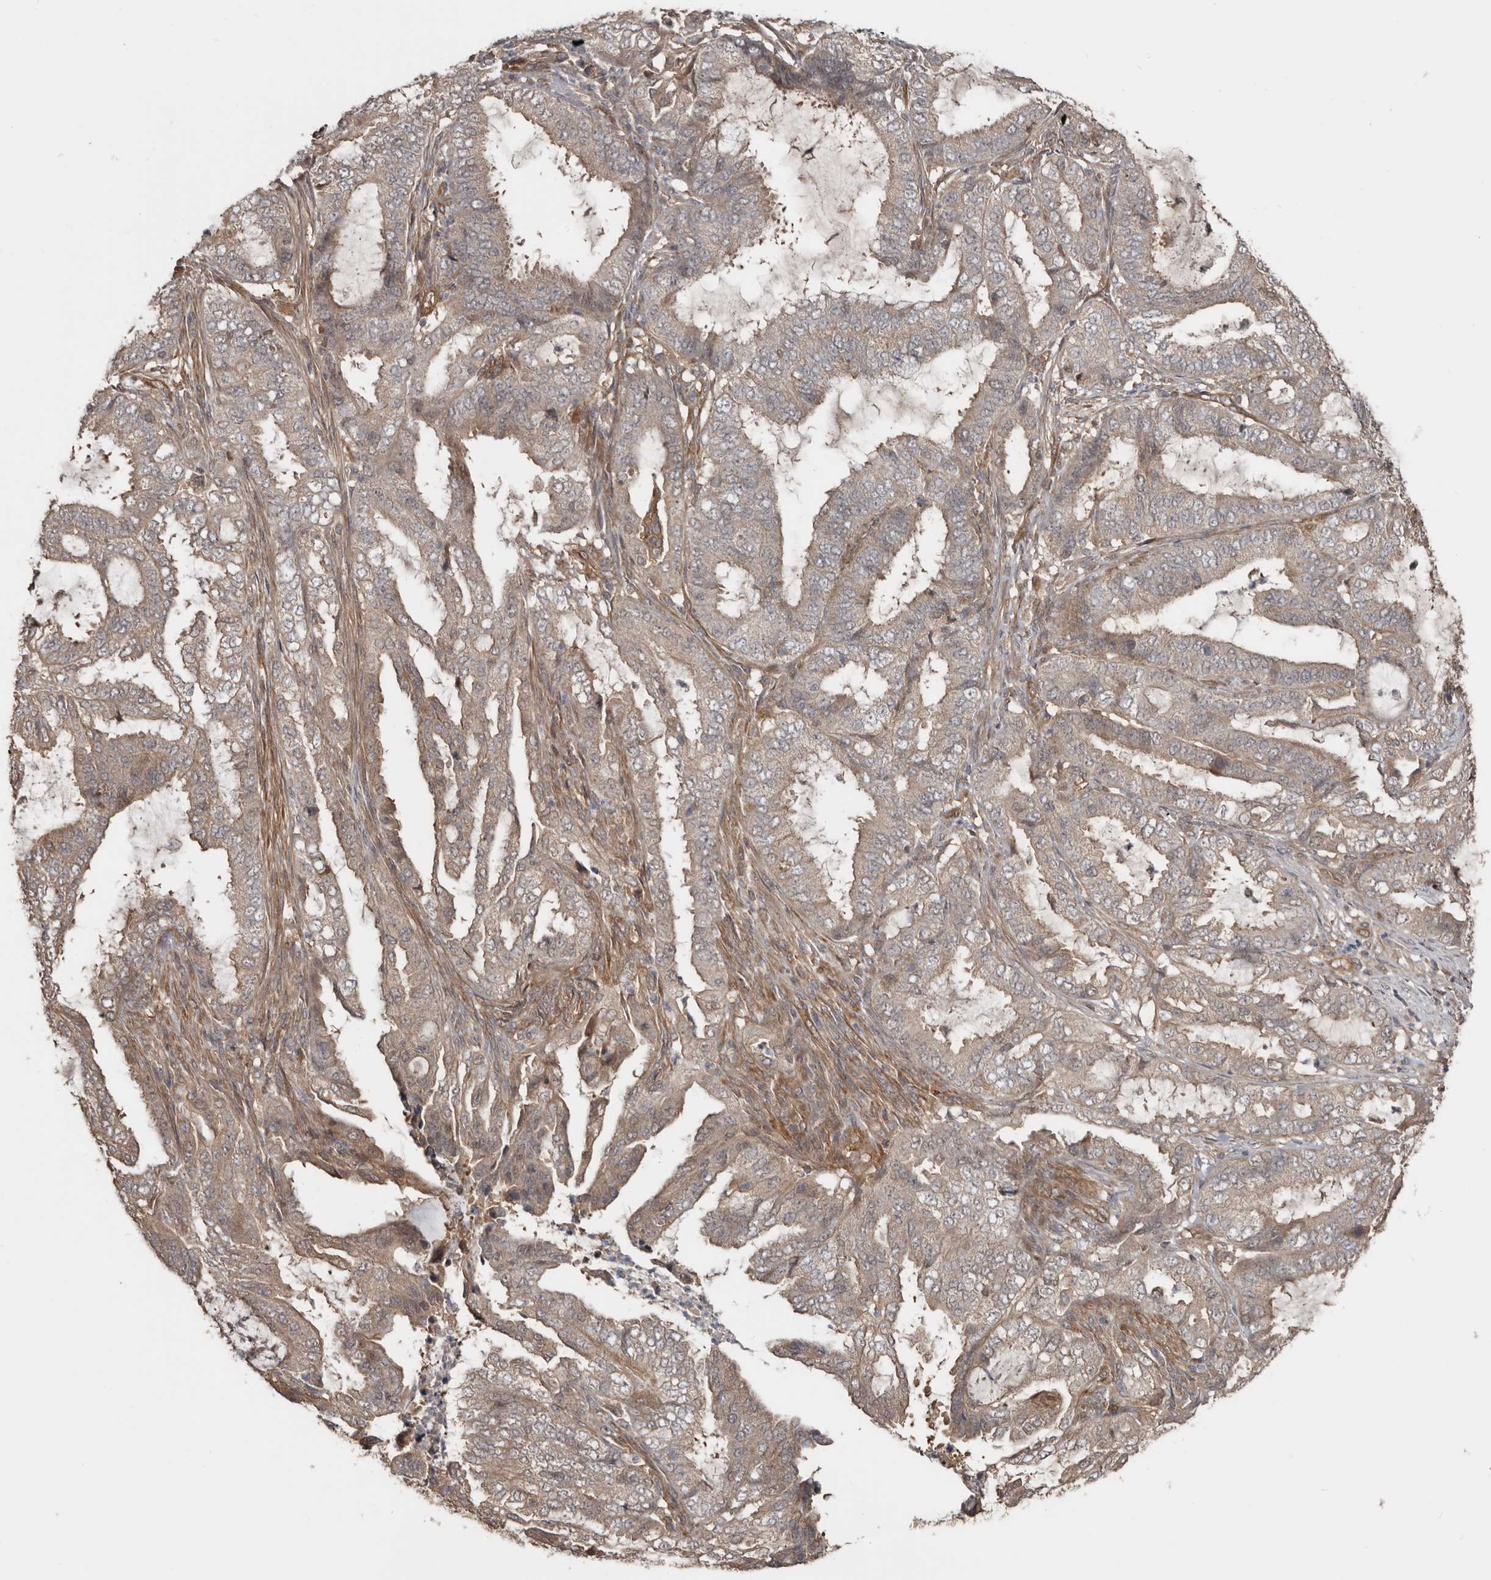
{"staining": {"intensity": "weak", "quantity": ">75%", "location": "cytoplasmic/membranous"}, "tissue": "endometrial cancer", "cell_type": "Tumor cells", "image_type": "cancer", "snomed": [{"axis": "morphology", "description": "Adenocarcinoma, NOS"}, {"axis": "topography", "description": "Endometrium"}], "caption": "This micrograph demonstrates immunohistochemistry (IHC) staining of adenocarcinoma (endometrial), with low weak cytoplasmic/membranous staining in approximately >75% of tumor cells.", "gene": "EXOC3L1", "patient": {"sex": "female", "age": 51}}